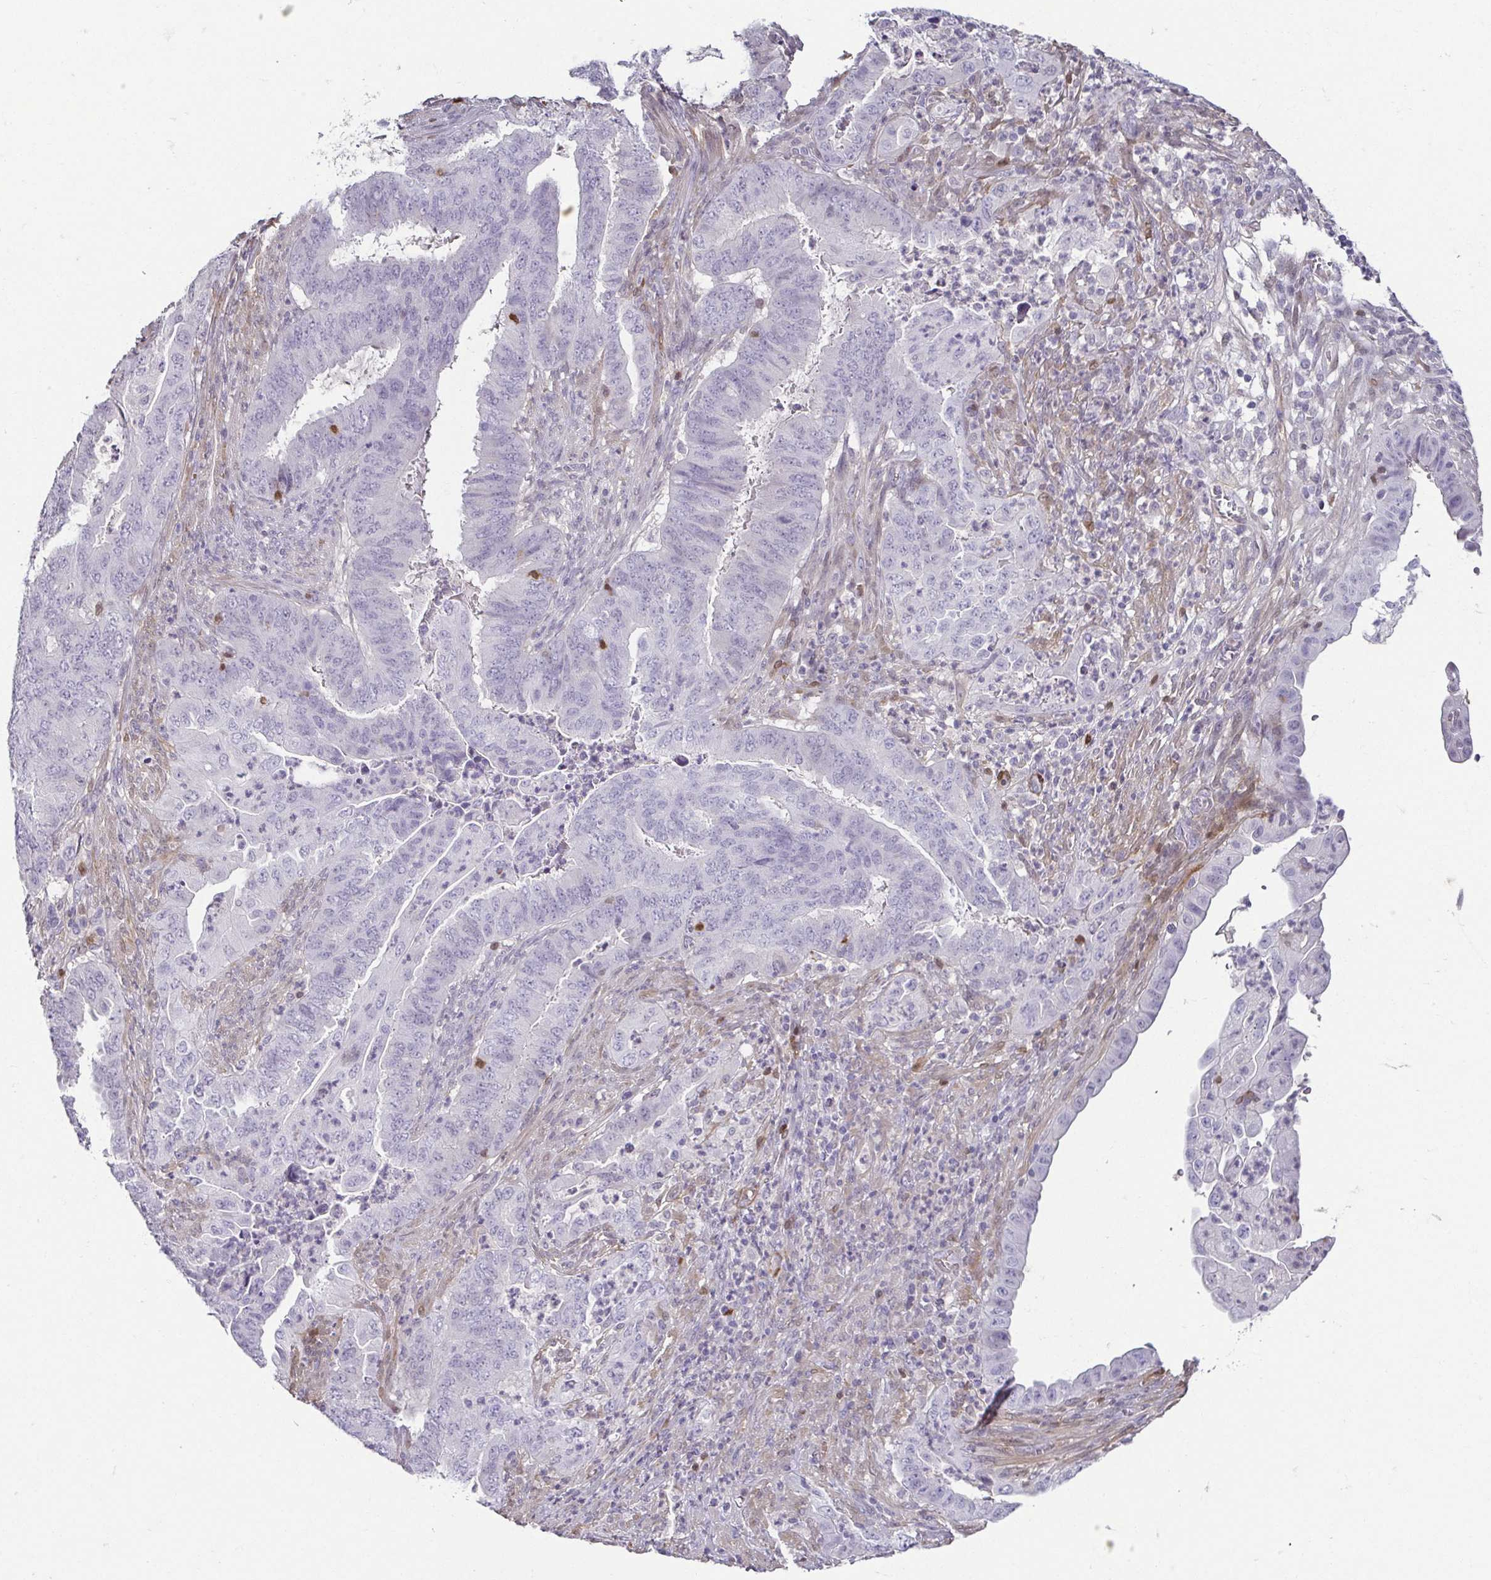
{"staining": {"intensity": "negative", "quantity": "none", "location": "none"}, "tissue": "endometrial cancer", "cell_type": "Tumor cells", "image_type": "cancer", "snomed": [{"axis": "morphology", "description": "Adenocarcinoma, NOS"}, {"axis": "topography", "description": "Endometrium"}], "caption": "Tumor cells are negative for protein expression in human adenocarcinoma (endometrial). Brightfield microscopy of immunohistochemistry (IHC) stained with DAB (brown) and hematoxylin (blue), captured at high magnification.", "gene": "HOPX", "patient": {"sex": "female", "age": 51}}